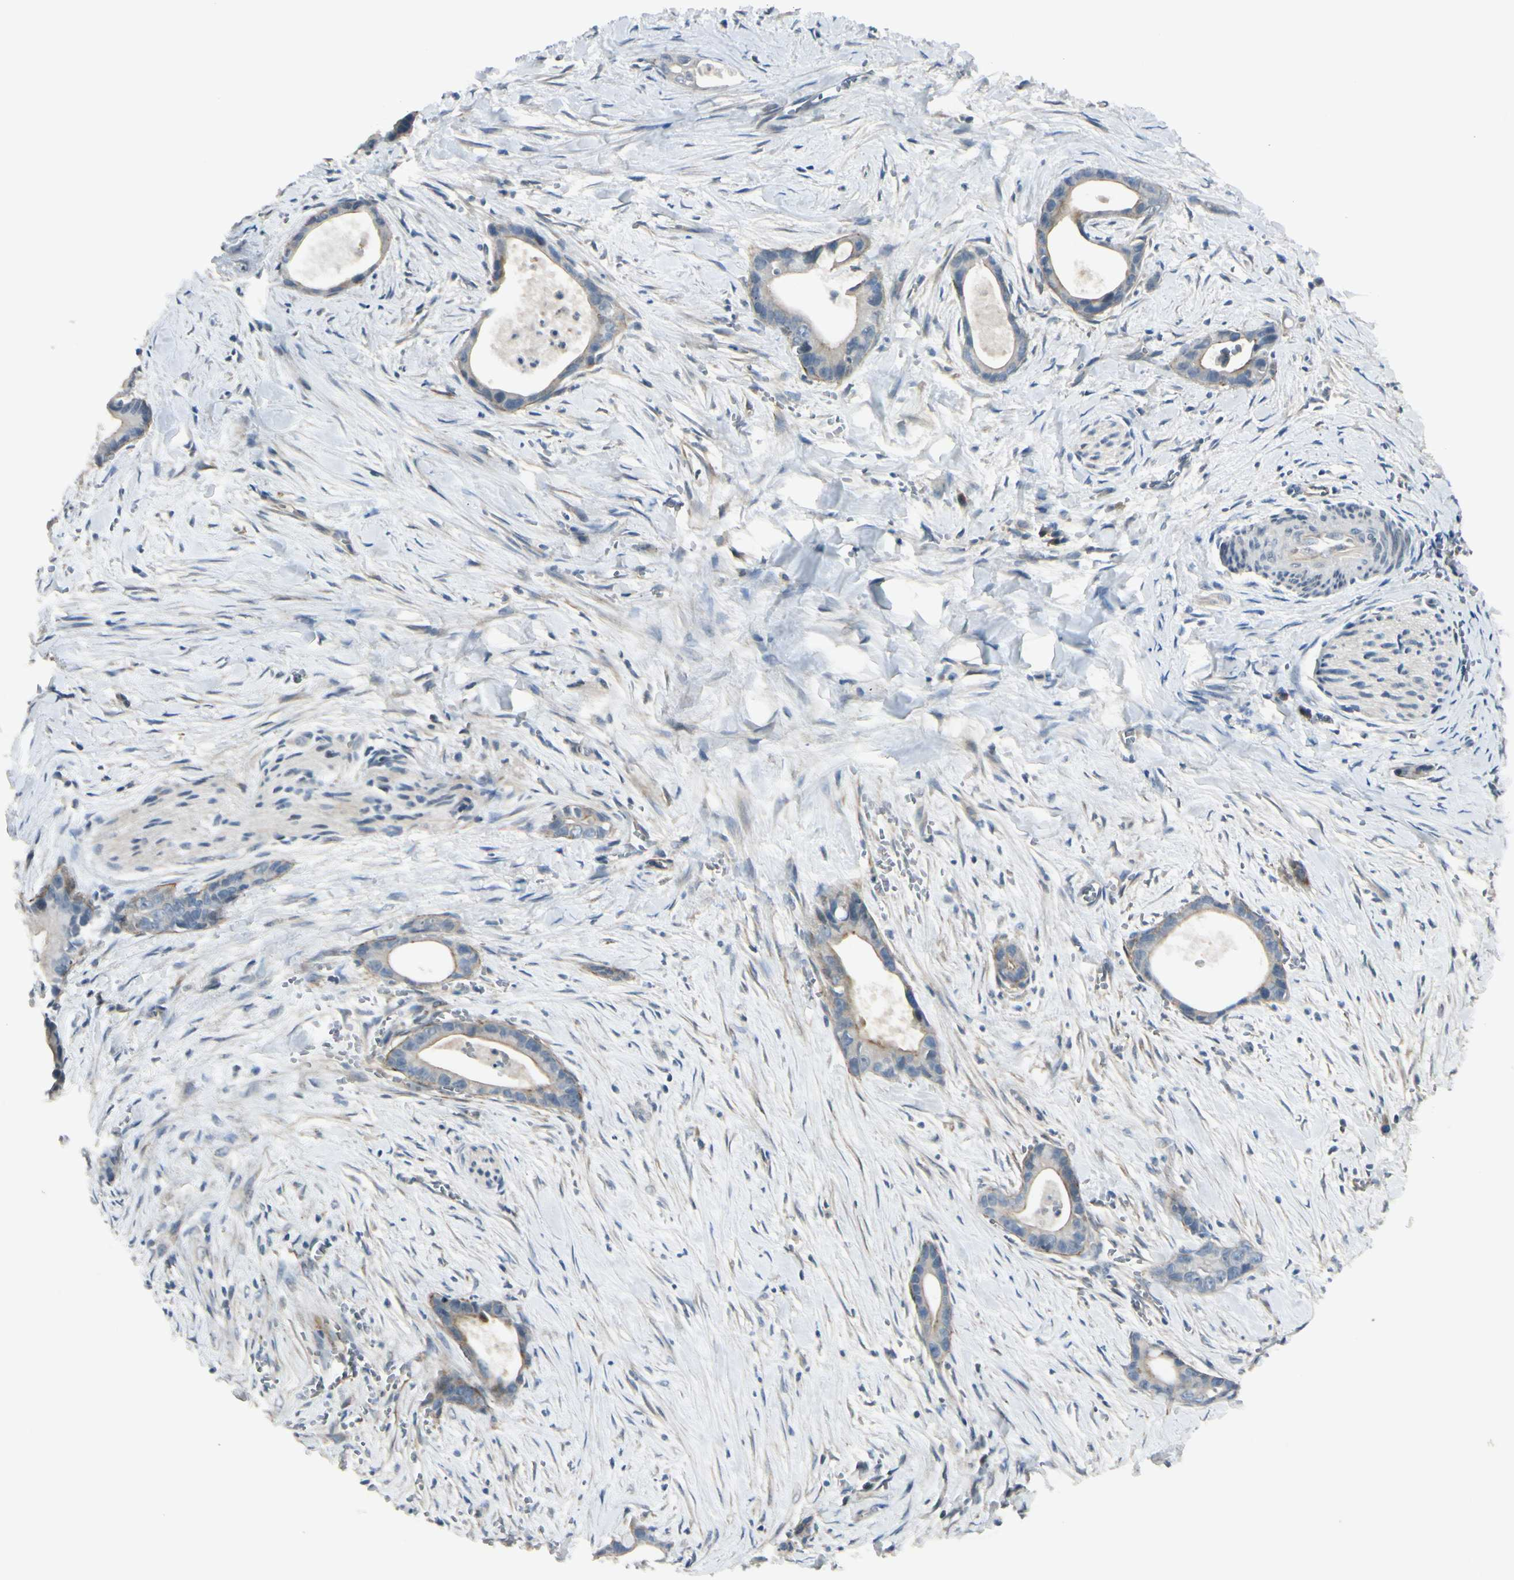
{"staining": {"intensity": "weak", "quantity": "25%-75%", "location": "cytoplasmic/membranous"}, "tissue": "liver cancer", "cell_type": "Tumor cells", "image_type": "cancer", "snomed": [{"axis": "morphology", "description": "Cholangiocarcinoma"}, {"axis": "topography", "description": "Liver"}], "caption": "DAB (3,3'-diaminobenzidine) immunohistochemical staining of cholangiocarcinoma (liver) displays weak cytoplasmic/membranous protein expression in about 25%-75% of tumor cells.", "gene": "PPP3CB", "patient": {"sex": "female", "age": 55}}